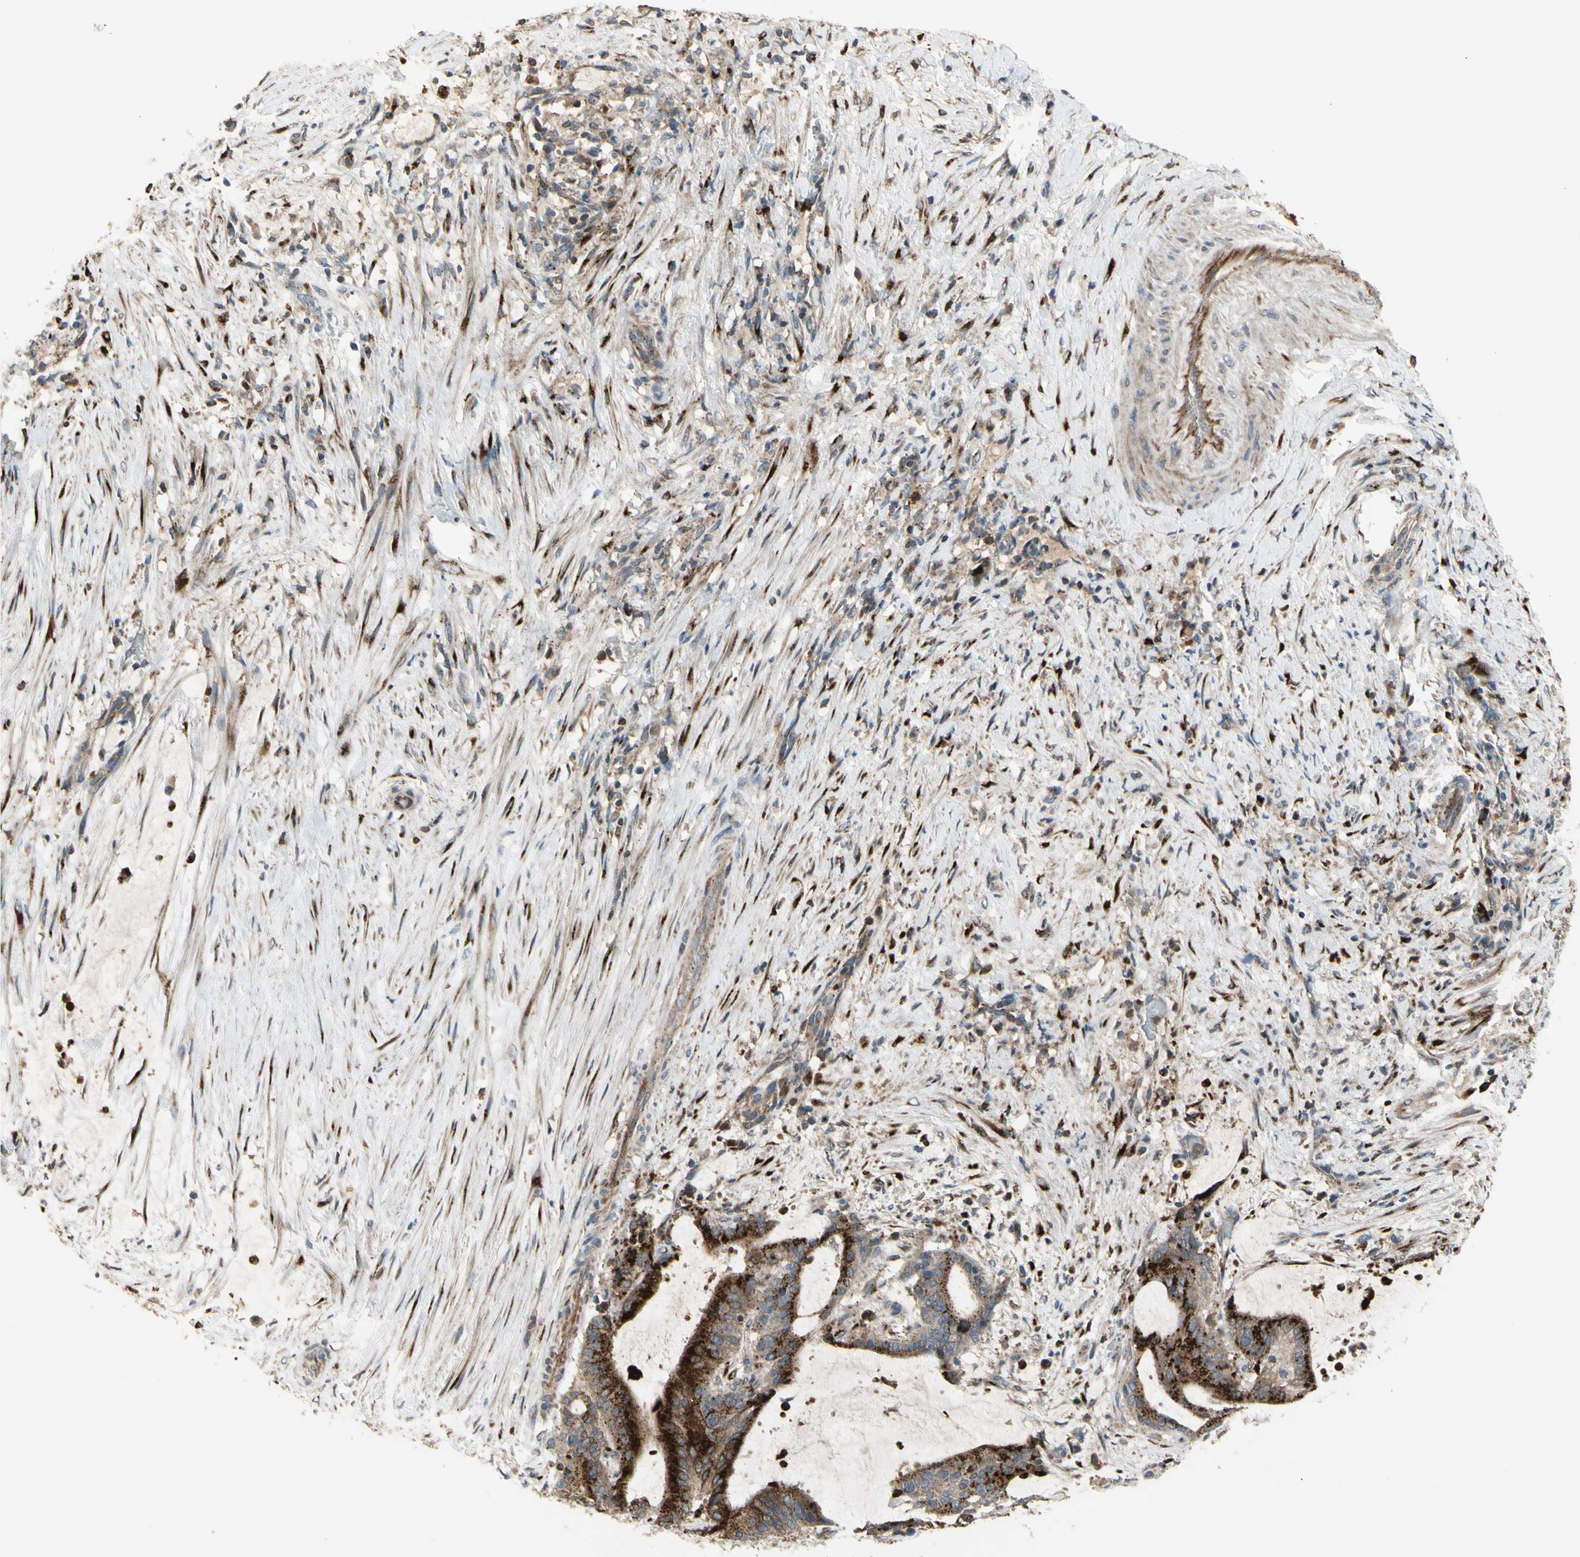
{"staining": {"intensity": "strong", "quantity": ">75%", "location": "cytoplasmic/membranous"}, "tissue": "liver cancer", "cell_type": "Tumor cells", "image_type": "cancer", "snomed": [{"axis": "morphology", "description": "Cholangiocarcinoma"}, {"axis": "topography", "description": "Liver"}], "caption": "This image exhibits immunohistochemistry (IHC) staining of liver cancer, with high strong cytoplasmic/membranous expression in about >75% of tumor cells.", "gene": "GALNT5", "patient": {"sex": "female", "age": 73}}